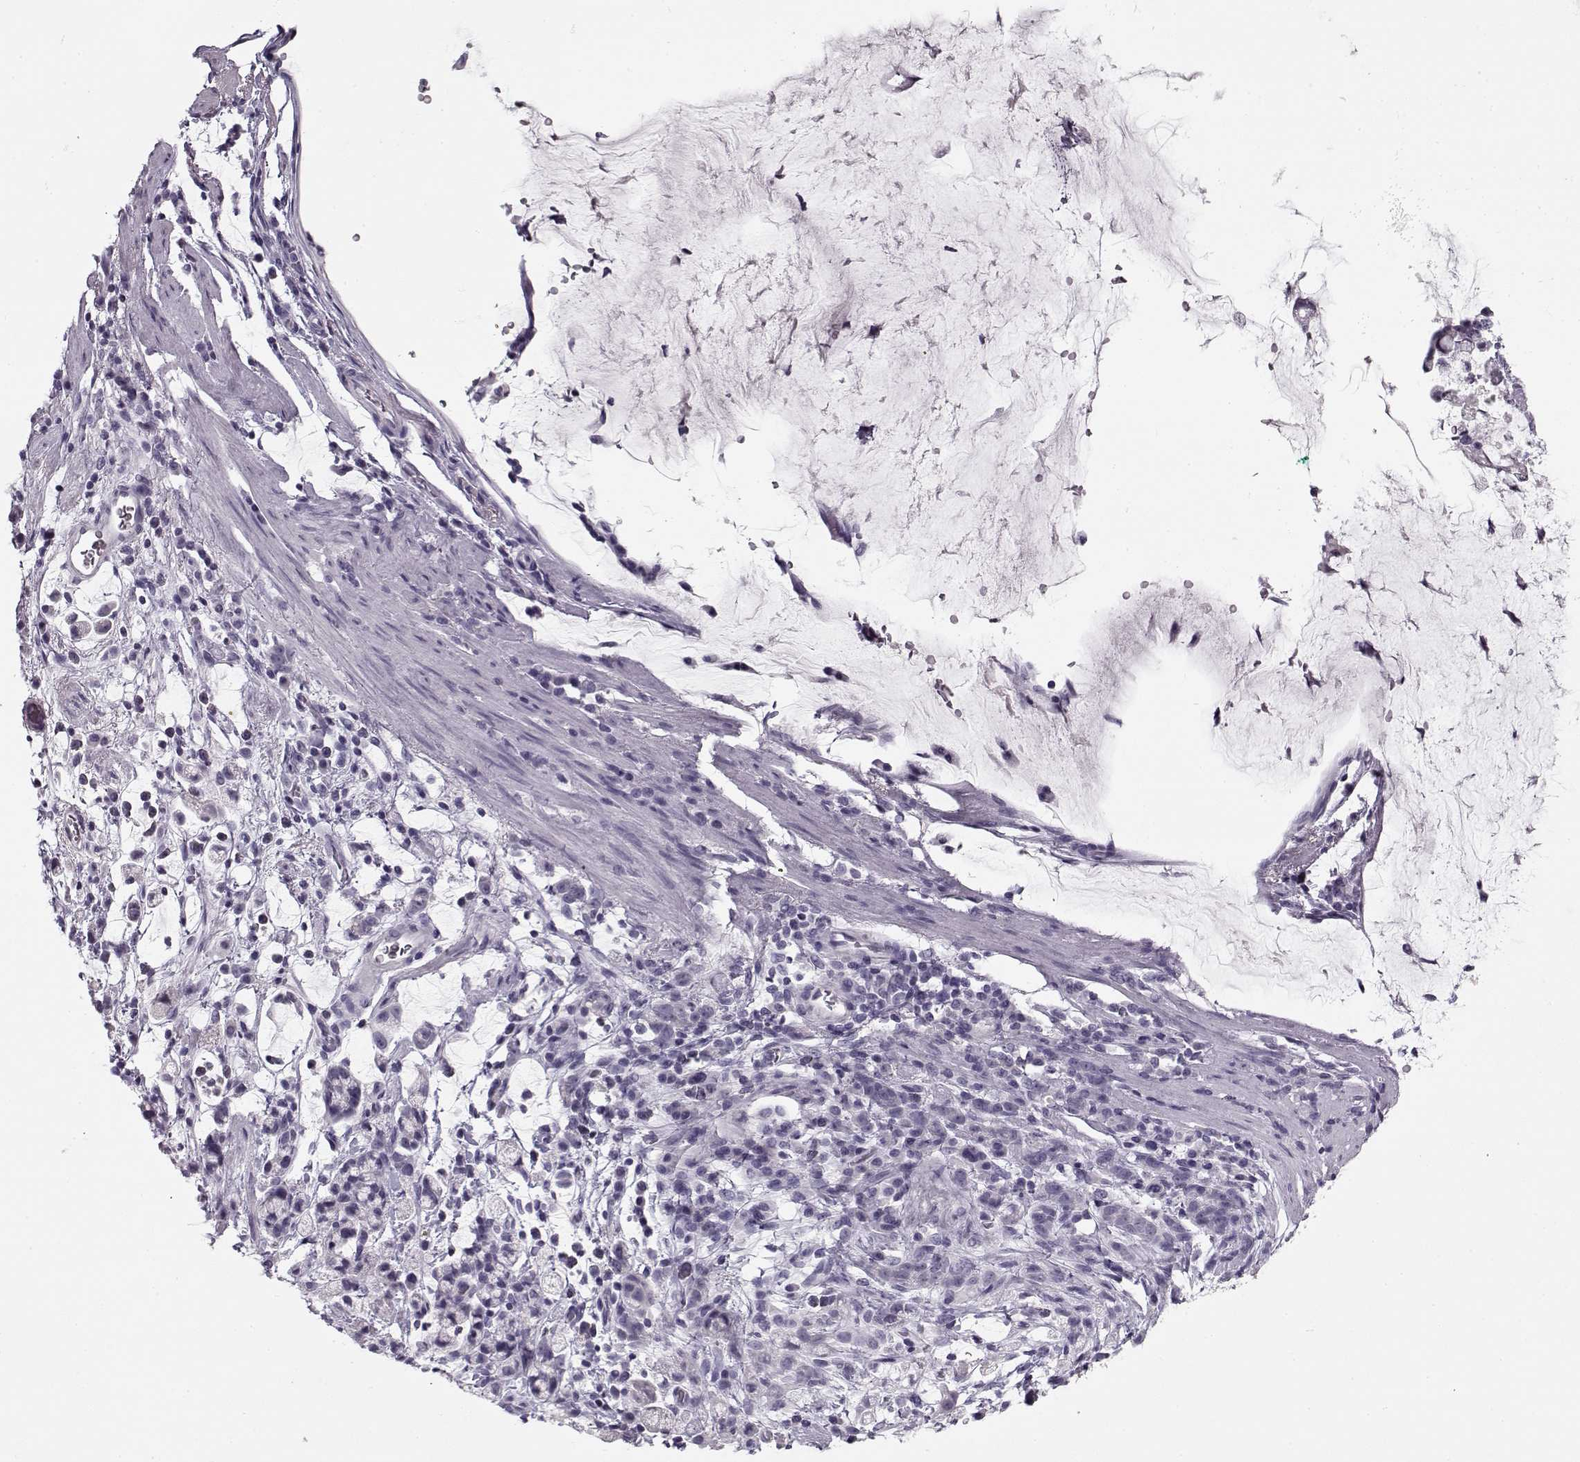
{"staining": {"intensity": "negative", "quantity": "none", "location": "none"}, "tissue": "stomach cancer", "cell_type": "Tumor cells", "image_type": "cancer", "snomed": [{"axis": "morphology", "description": "Adenocarcinoma, NOS"}, {"axis": "topography", "description": "Stomach"}], "caption": "Immunohistochemical staining of human stomach cancer (adenocarcinoma) shows no significant positivity in tumor cells. The staining was performed using DAB to visualize the protein expression in brown, while the nuclei were stained in blue with hematoxylin (Magnification: 20x).", "gene": "PNMT", "patient": {"sex": "female", "age": 60}}